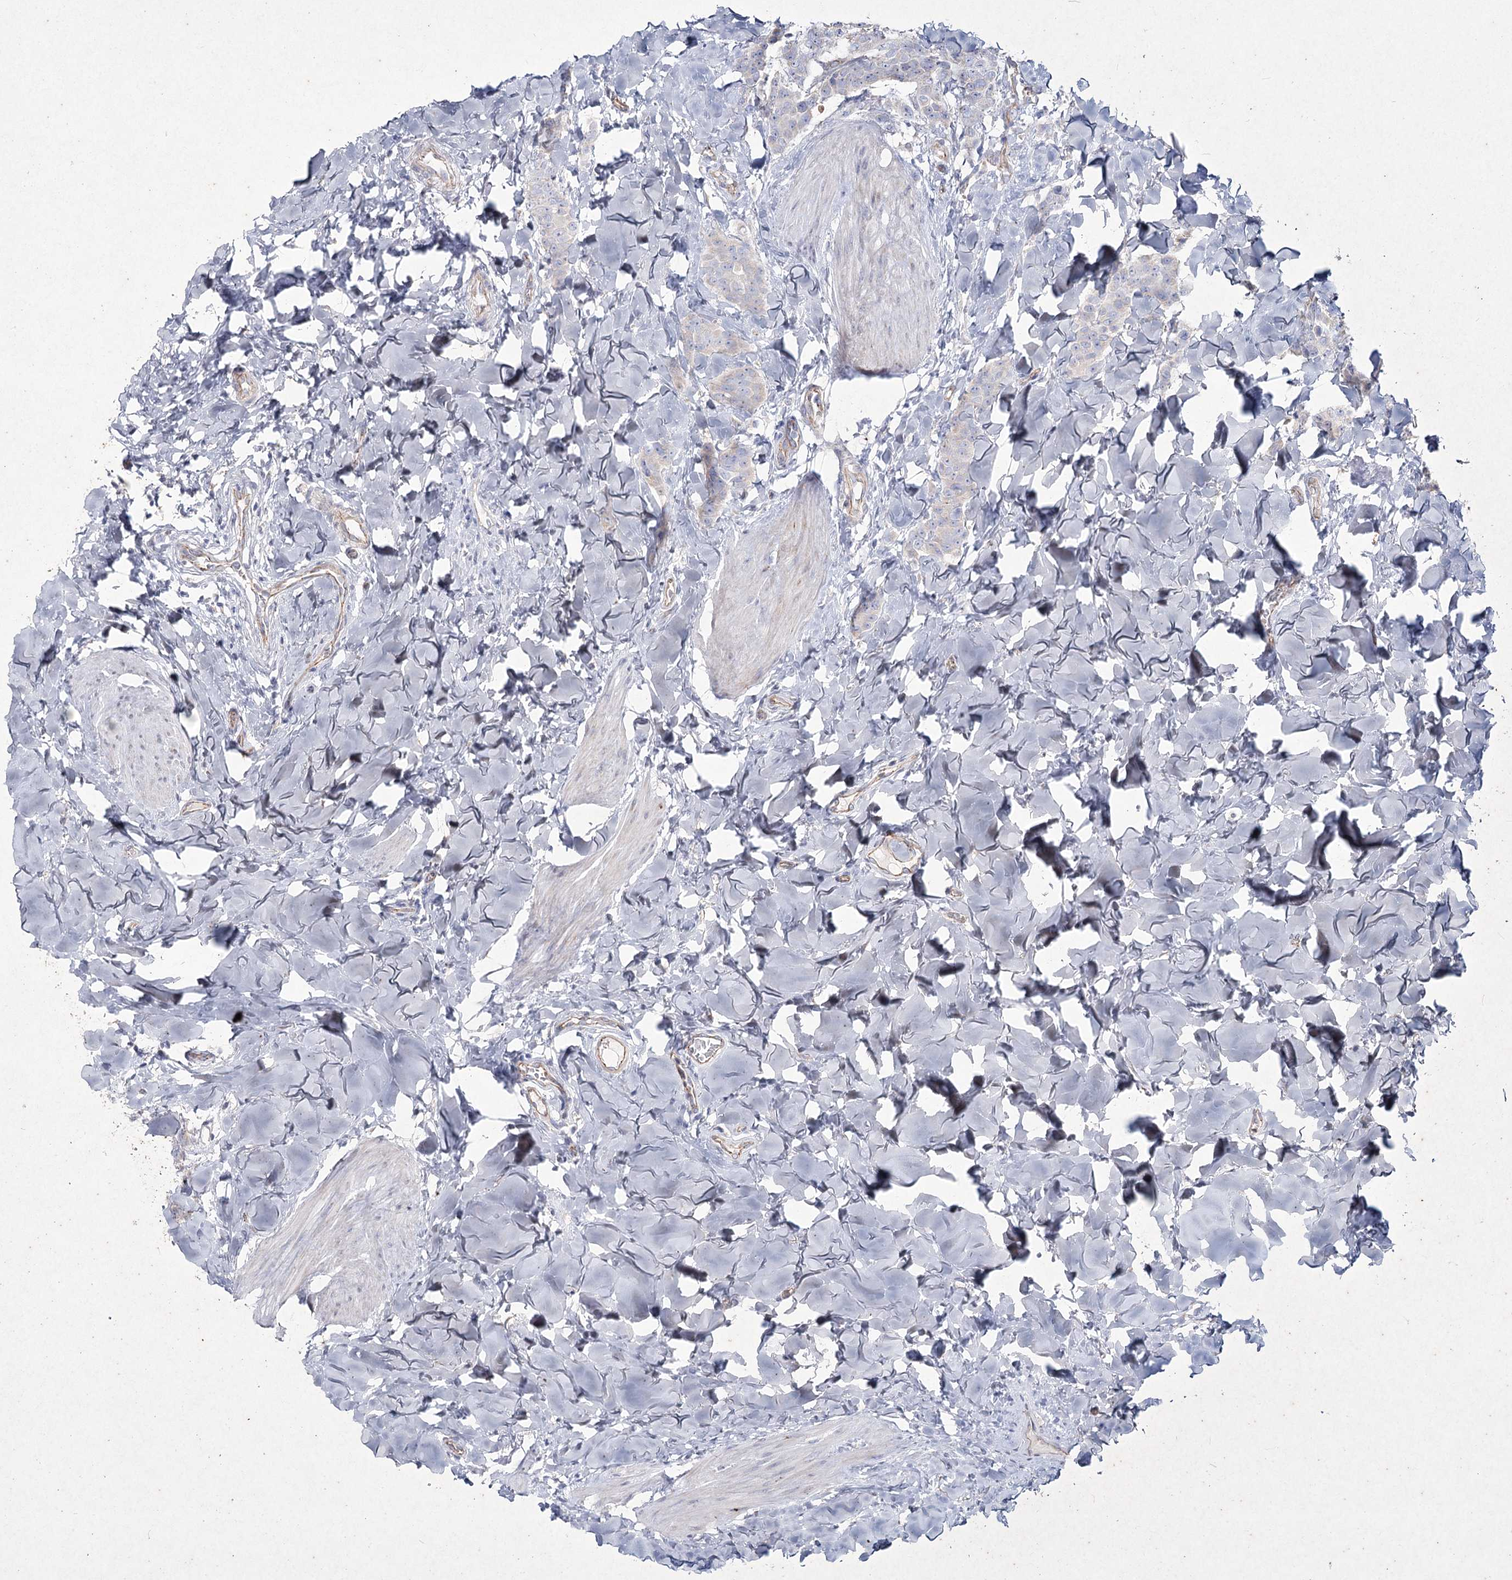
{"staining": {"intensity": "negative", "quantity": "none", "location": "none"}, "tissue": "breast cancer", "cell_type": "Tumor cells", "image_type": "cancer", "snomed": [{"axis": "morphology", "description": "Duct carcinoma"}, {"axis": "topography", "description": "Breast"}], "caption": "This micrograph is of breast cancer (infiltrating ductal carcinoma) stained with IHC to label a protein in brown with the nuclei are counter-stained blue. There is no expression in tumor cells.", "gene": "LDLRAD3", "patient": {"sex": "female", "age": 40}}